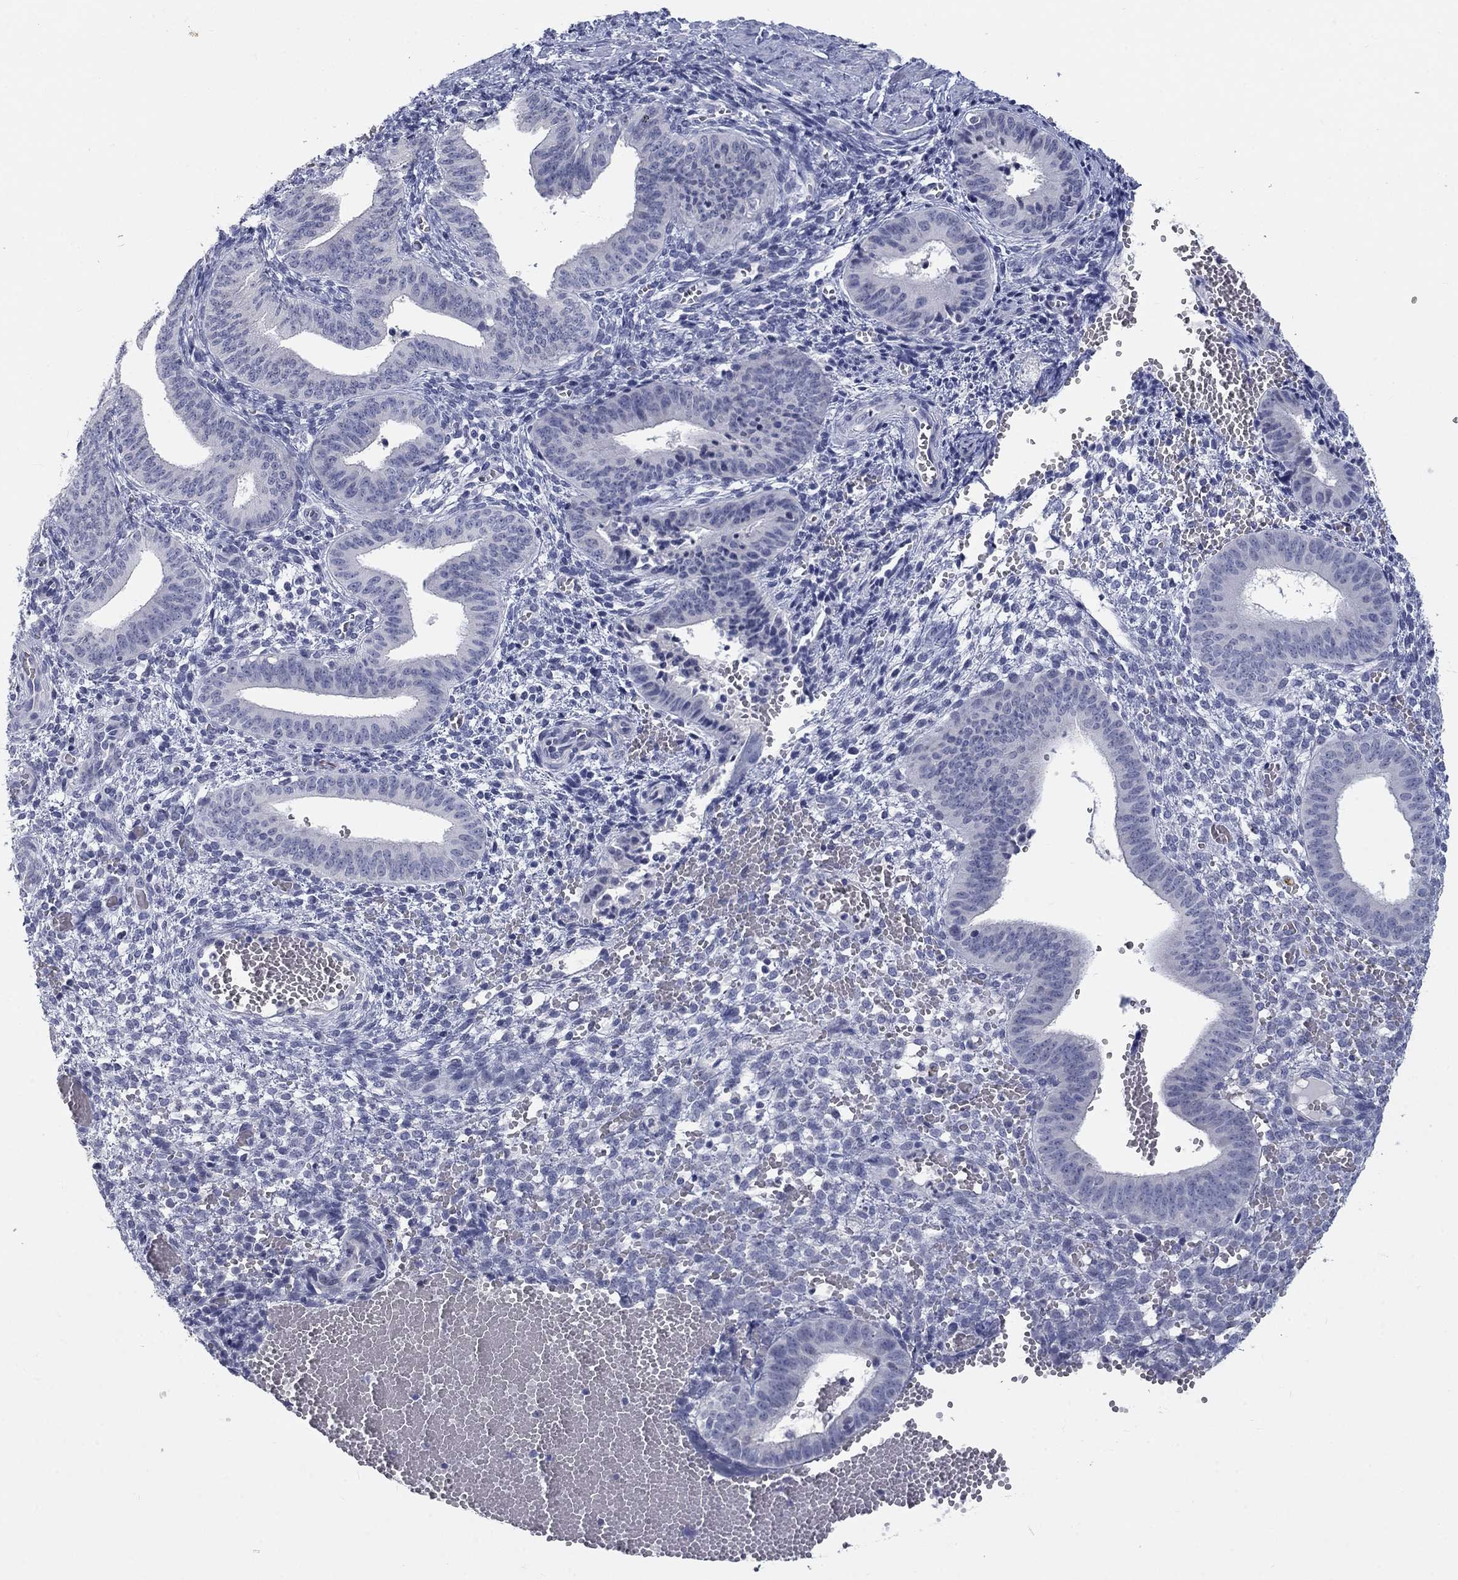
{"staining": {"intensity": "negative", "quantity": "none", "location": "none"}, "tissue": "endometrium", "cell_type": "Cells in endometrial stroma", "image_type": "normal", "snomed": [{"axis": "morphology", "description": "Normal tissue, NOS"}, {"axis": "topography", "description": "Endometrium"}], "caption": "A photomicrograph of human endometrium is negative for staining in cells in endometrial stroma. The staining is performed using DAB (3,3'-diaminobenzidine) brown chromogen with nuclei counter-stained in using hematoxylin.", "gene": "ELAVL4", "patient": {"sex": "female", "age": 42}}